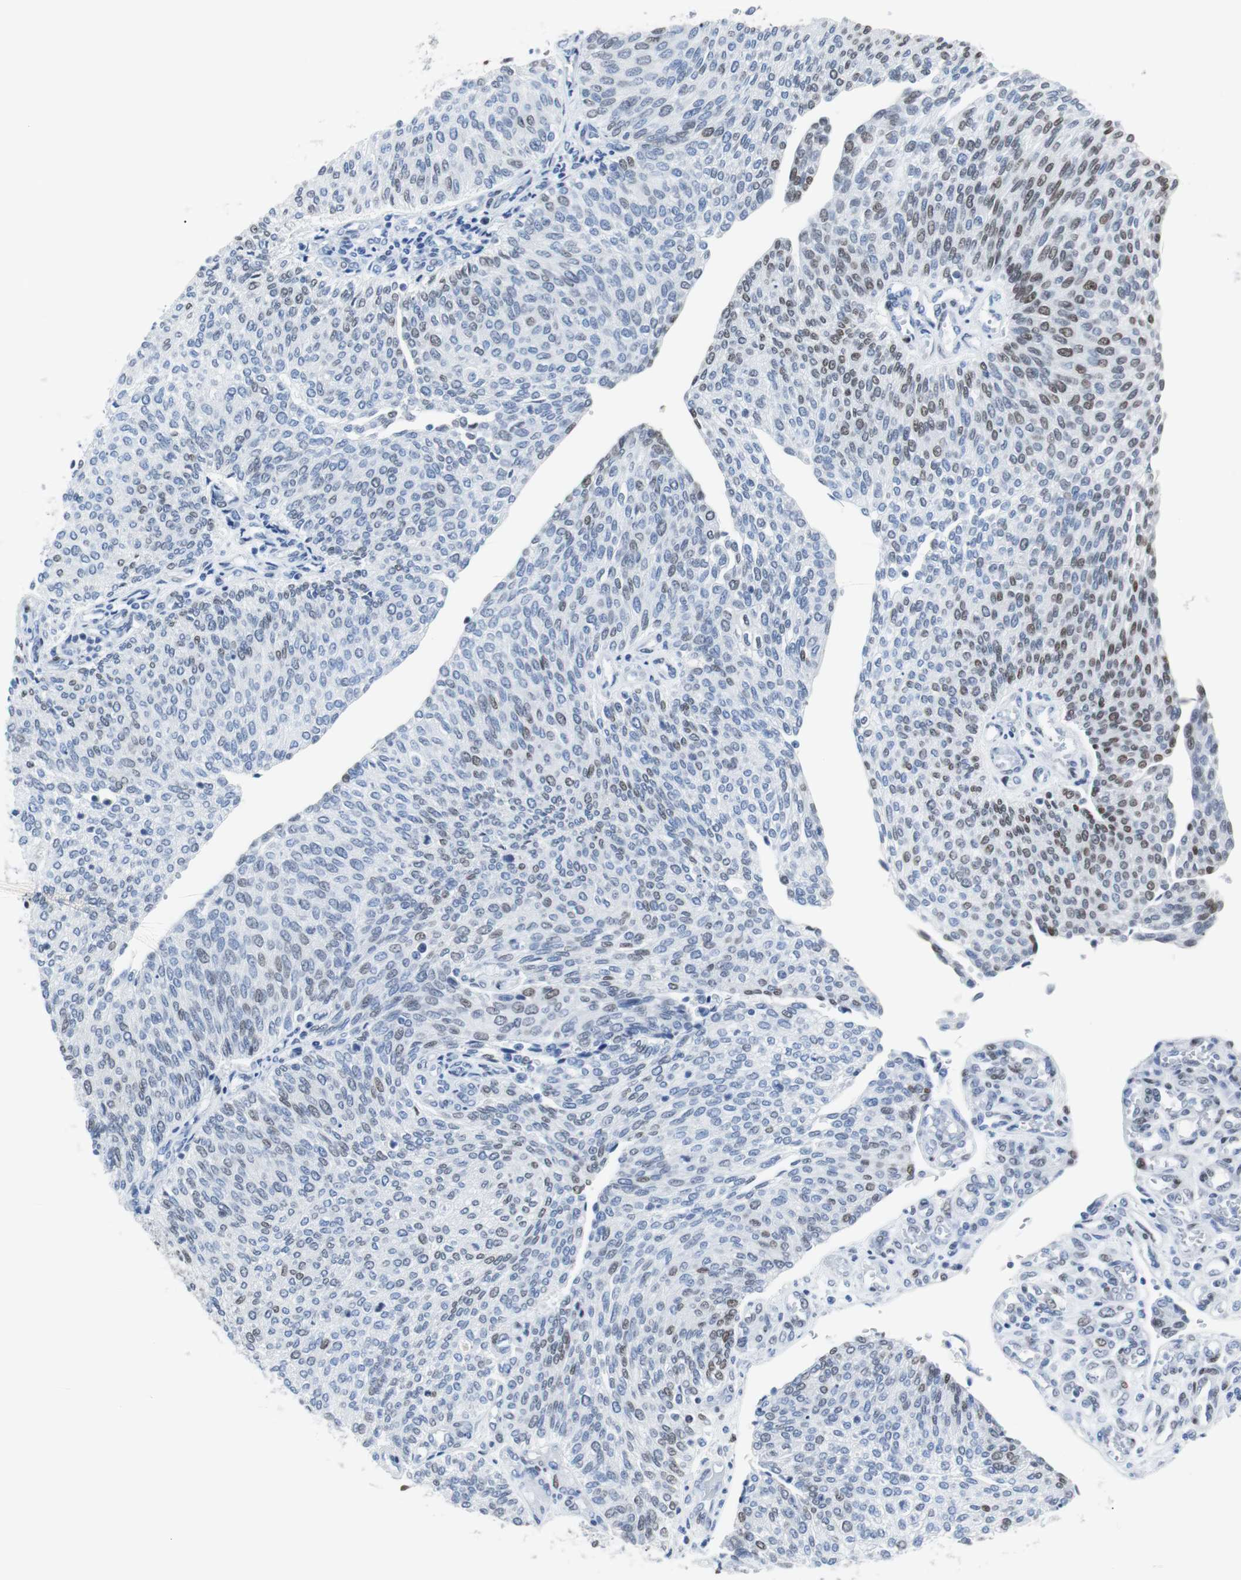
{"staining": {"intensity": "moderate", "quantity": "25%-75%", "location": "nuclear"}, "tissue": "urothelial cancer", "cell_type": "Tumor cells", "image_type": "cancer", "snomed": [{"axis": "morphology", "description": "Urothelial carcinoma, Low grade"}, {"axis": "topography", "description": "Urinary bladder"}], "caption": "Urothelial cancer tissue shows moderate nuclear expression in approximately 25%-75% of tumor cells, visualized by immunohistochemistry.", "gene": "JUN", "patient": {"sex": "female", "age": 79}}